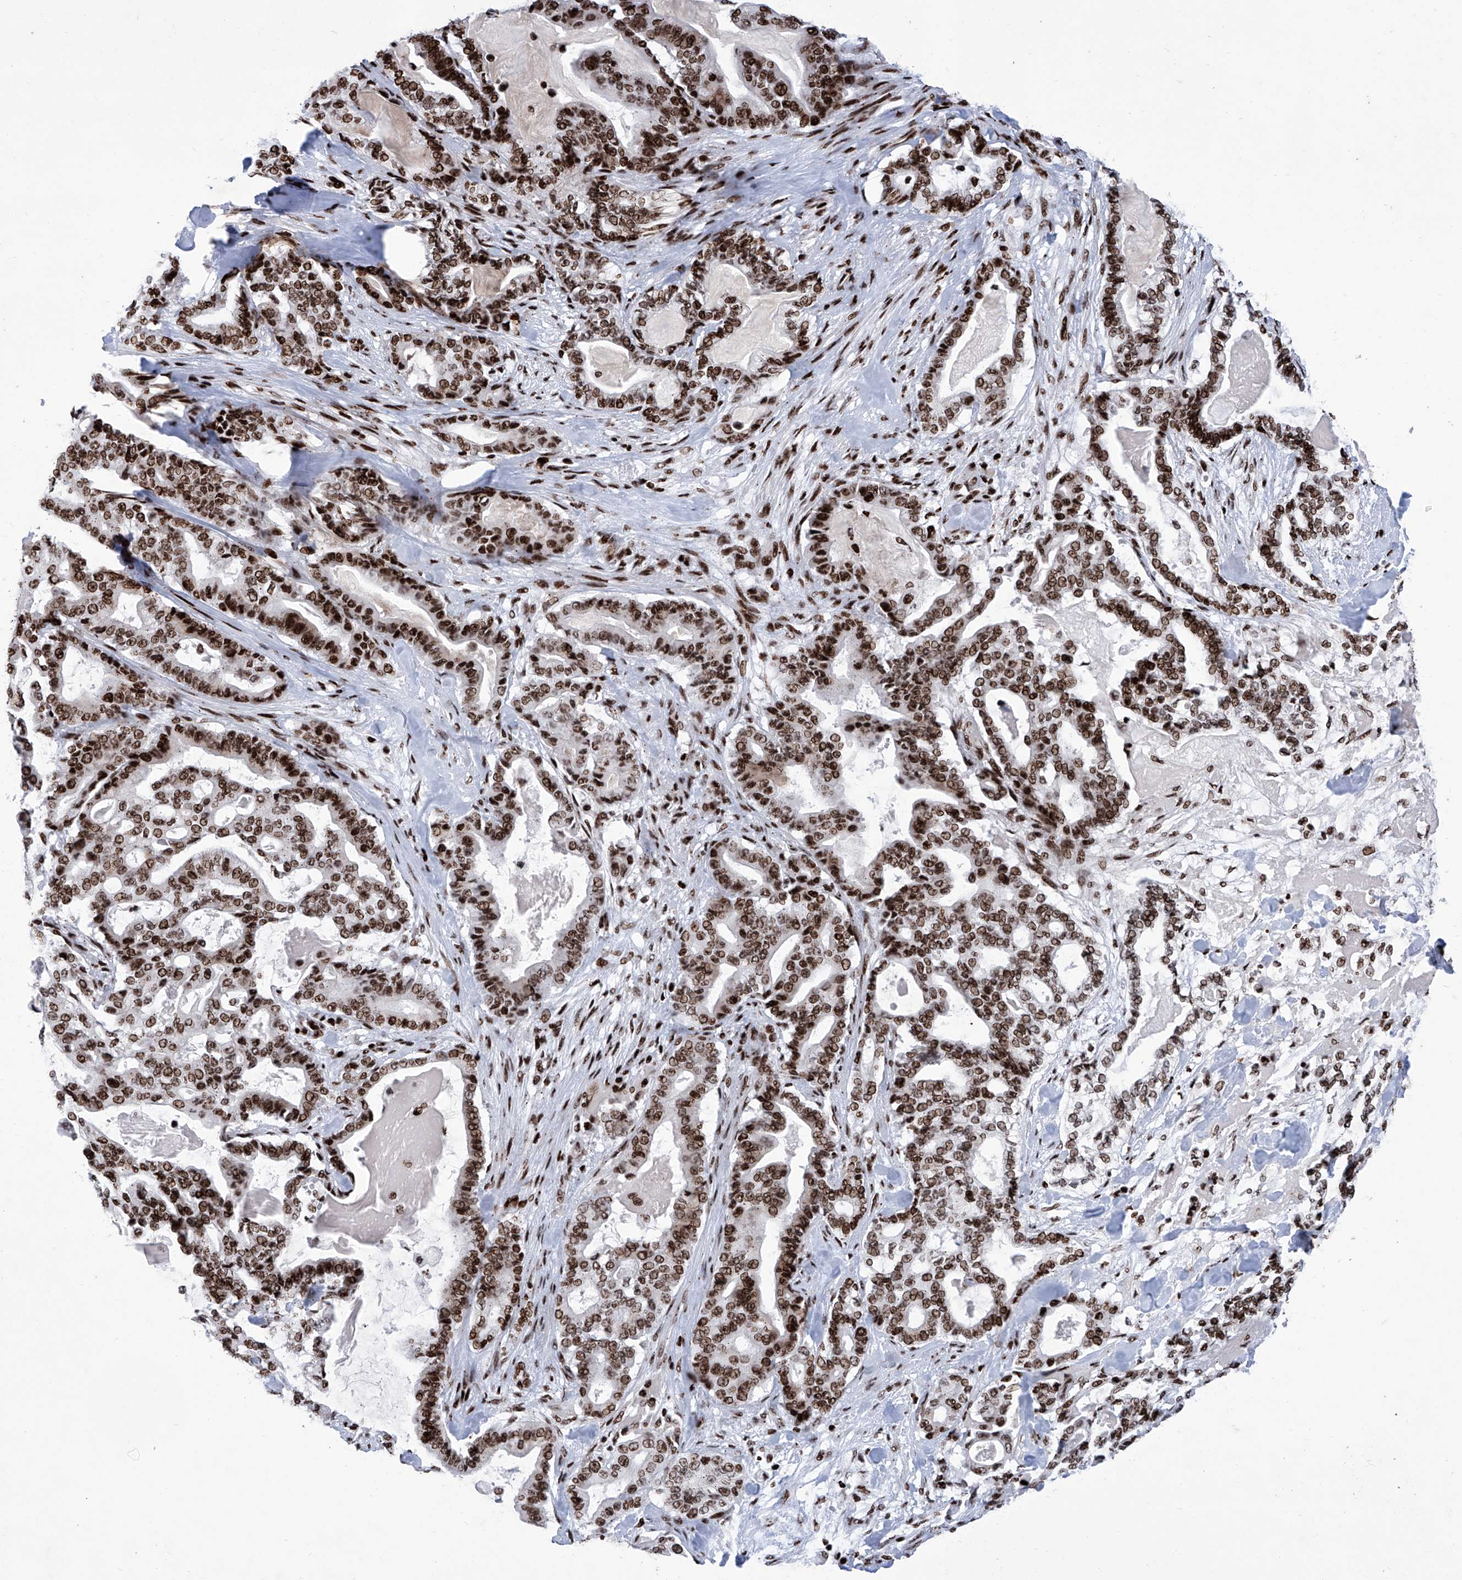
{"staining": {"intensity": "strong", "quantity": ">75%", "location": "nuclear"}, "tissue": "pancreatic cancer", "cell_type": "Tumor cells", "image_type": "cancer", "snomed": [{"axis": "morphology", "description": "Adenocarcinoma, NOS"}, {"axis": "topography", "description": "Pancreas"}], "caption": "A histopathology image showing strong nuclear staining in about >75% of tumor cells in pancreatic cancer, as visualized by brown immunohistochemical staining.", "gene": "HEY2", "patient": {"sex": "male", "age": 63}}